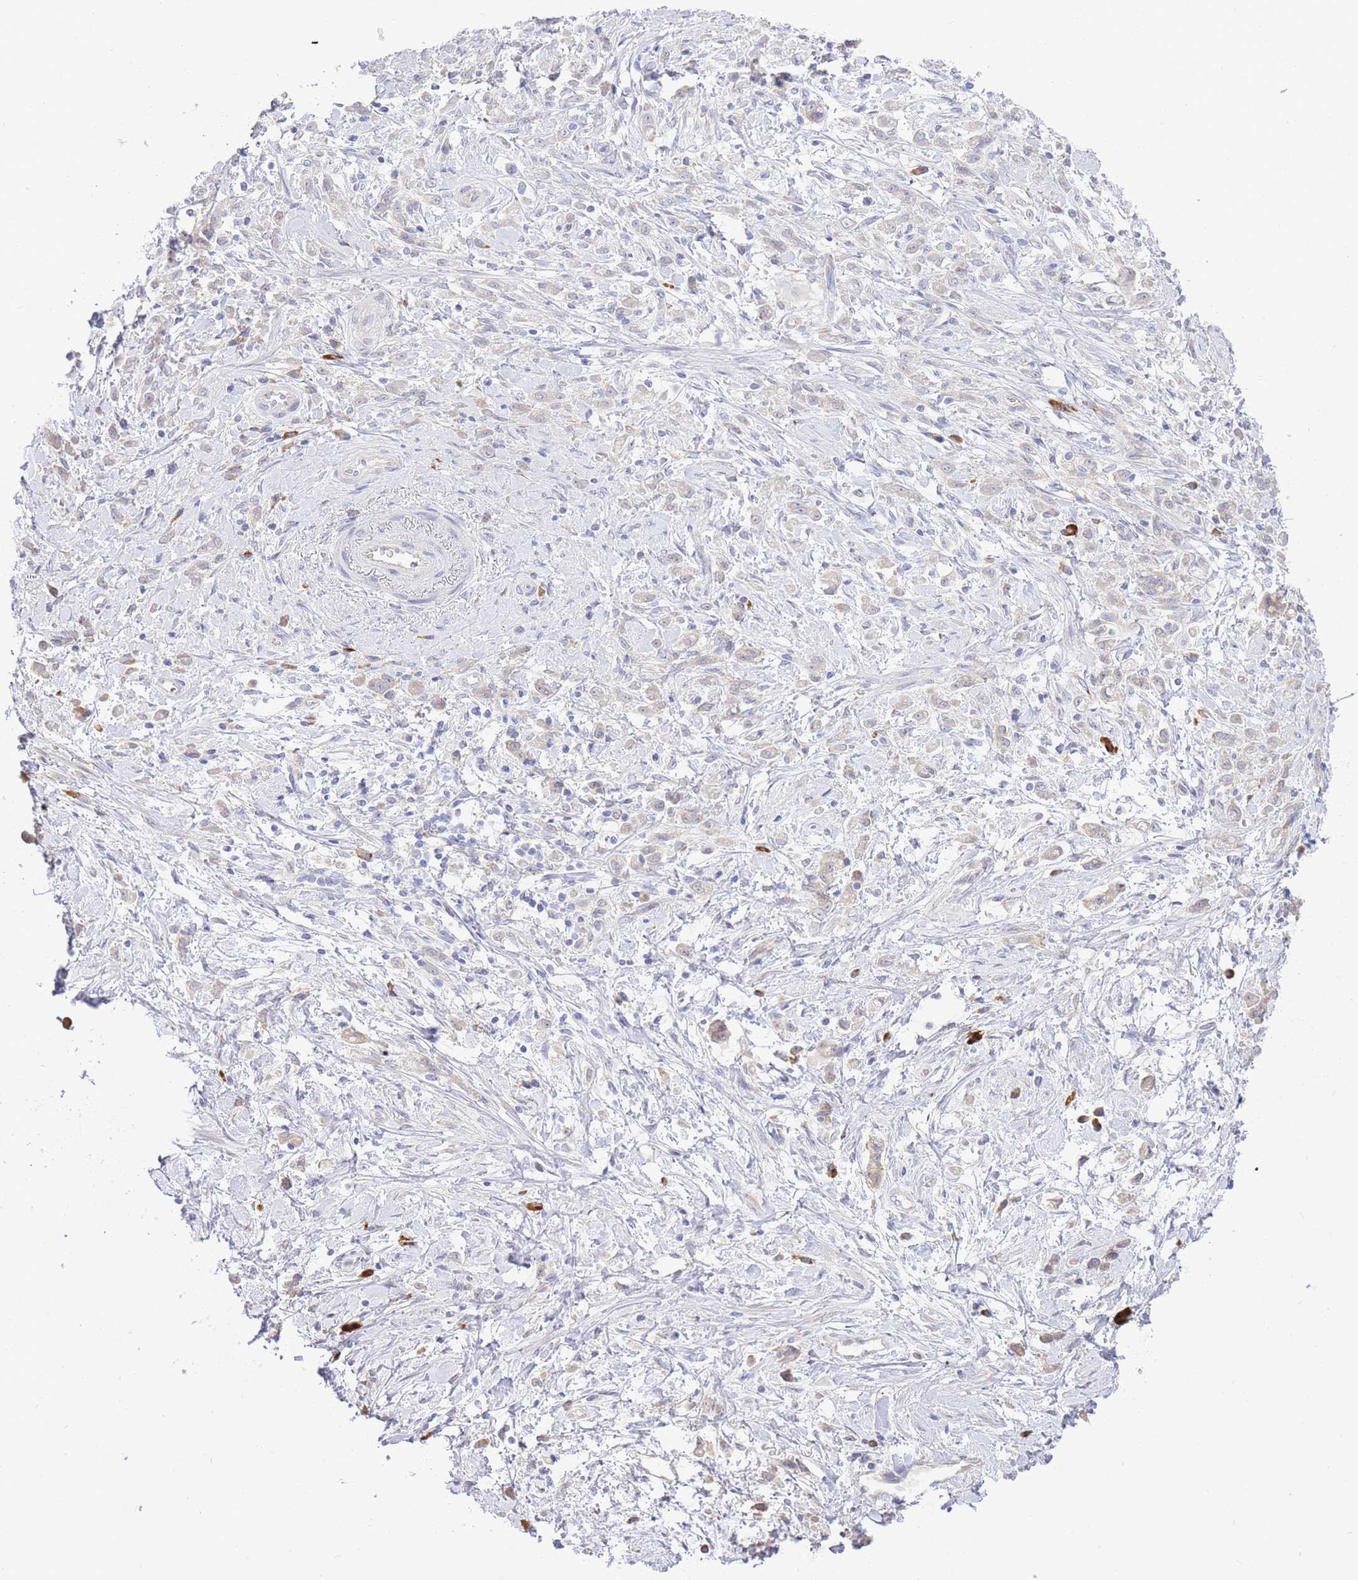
{"staining": {"intensity": "negative", "quantity": "none", "location": "none"}, "tissue": "stomach cancer", "cell_type": "Tumor cells", "image_type": "cancer", "snomed": [{"axis": "morphology", "description": "Adenocarcinoma, NOS"}, {"axis": "topography", "description": "Stomach"}], "caption": "DAB (3,3'-diaminobenzidine) immunohistochemical staining of stomach cancer reveals no significant positivity in tumor cells.", "gene": "ZNF510", "patient": {"sex": "female", "age": 60}}